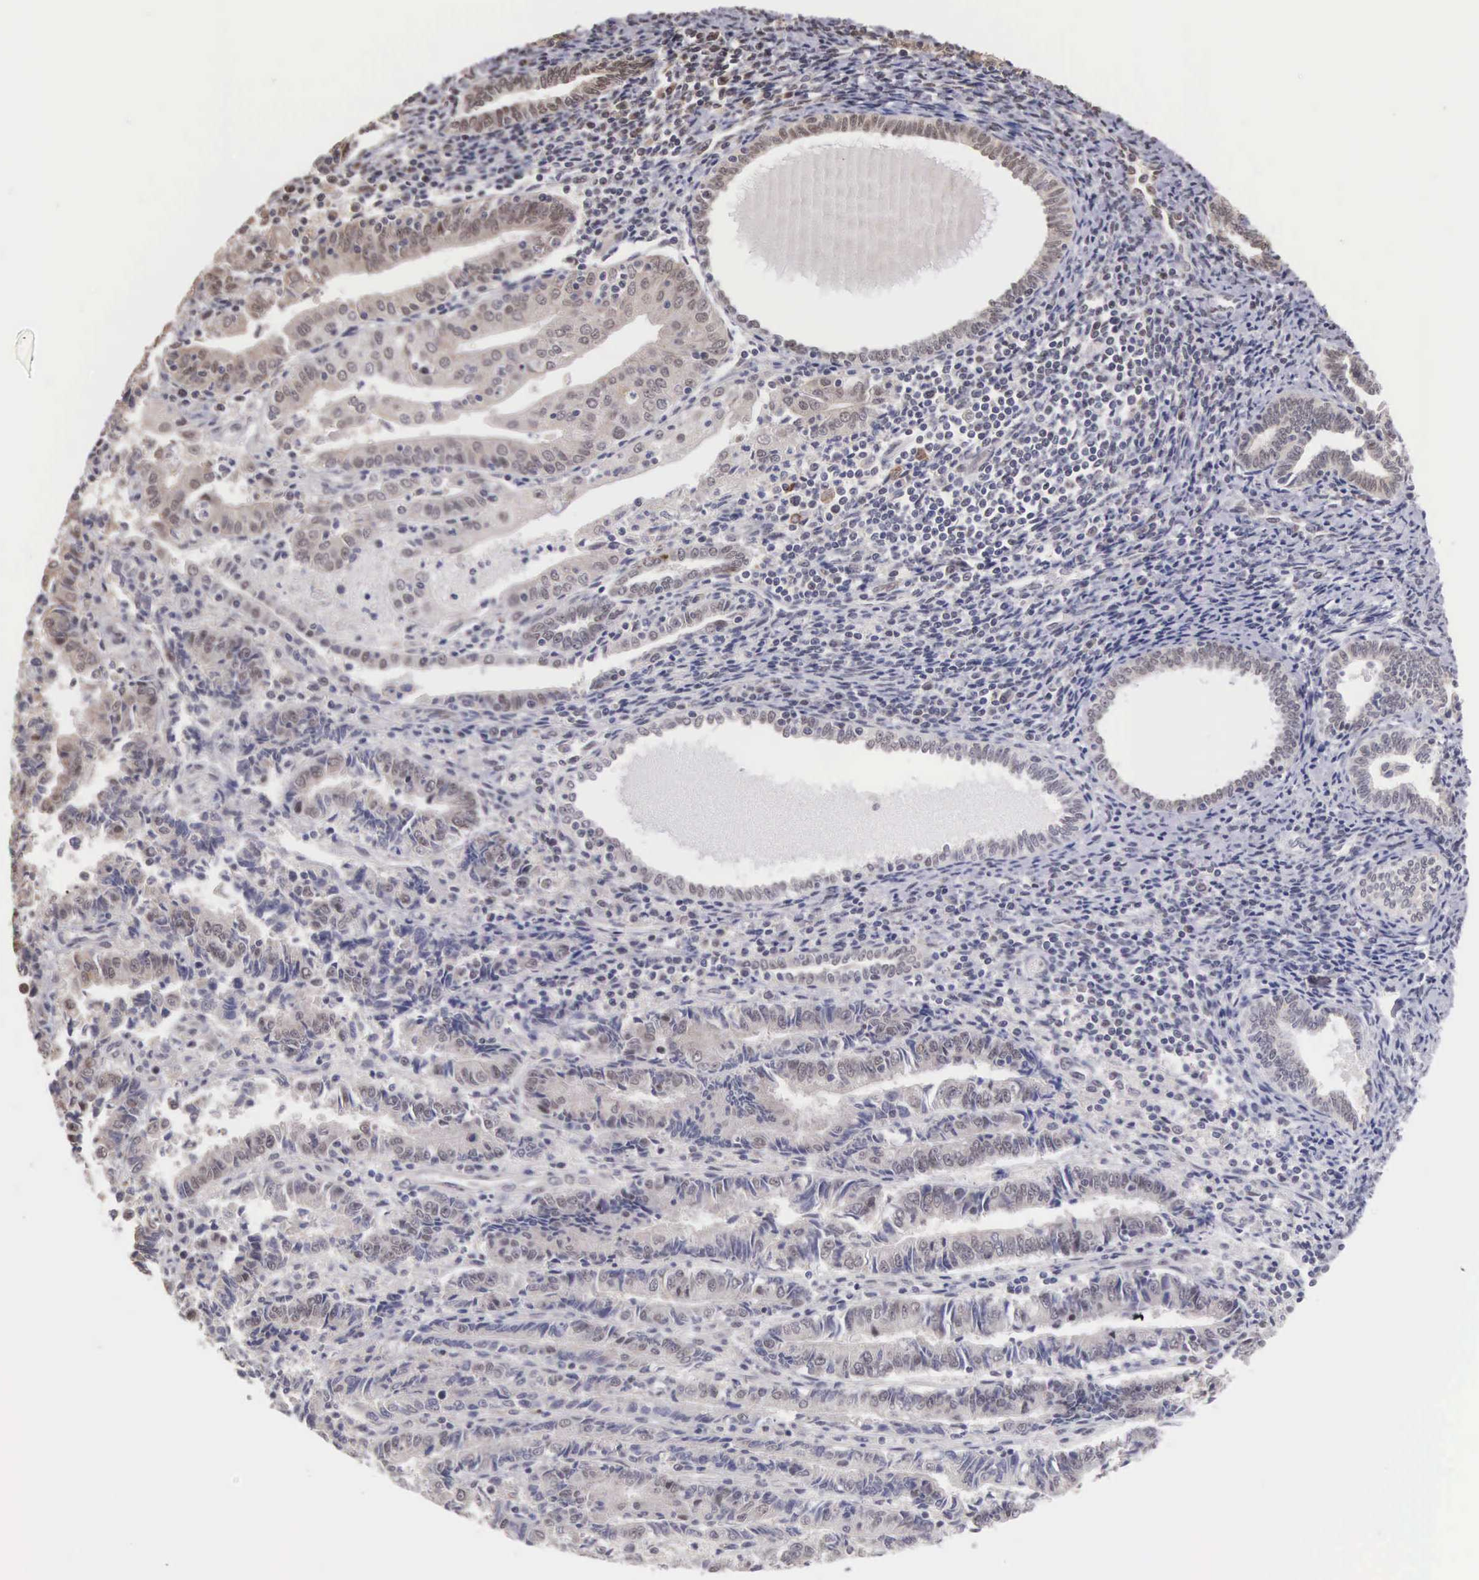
{"staining": {"intensity": "weak", "quantity": "<25%", "location": "cytoplasmic/membranous"}, "tissue": "endometrial cancer", "cell_type": "Tumor cells", "image_type": "cancer", "snomed": [{"axis": "morphology", "description": "Adenocarcinoma, NOS"}, {"axis": "topography", "description": "Endometrium"}], "caption": "Immunohistochemistry (IHC) of human adenocarcinoma (endometrial) displays no positivity in tumor cells. Brightfield microscopy of IHC stained with DAB (3,3'-diaminobenzidine) (brown) and hematoxylin (blue), captured at high magnification.", "gene": "HMGXB4", "patient": {"sex": "female", "age": 75}}